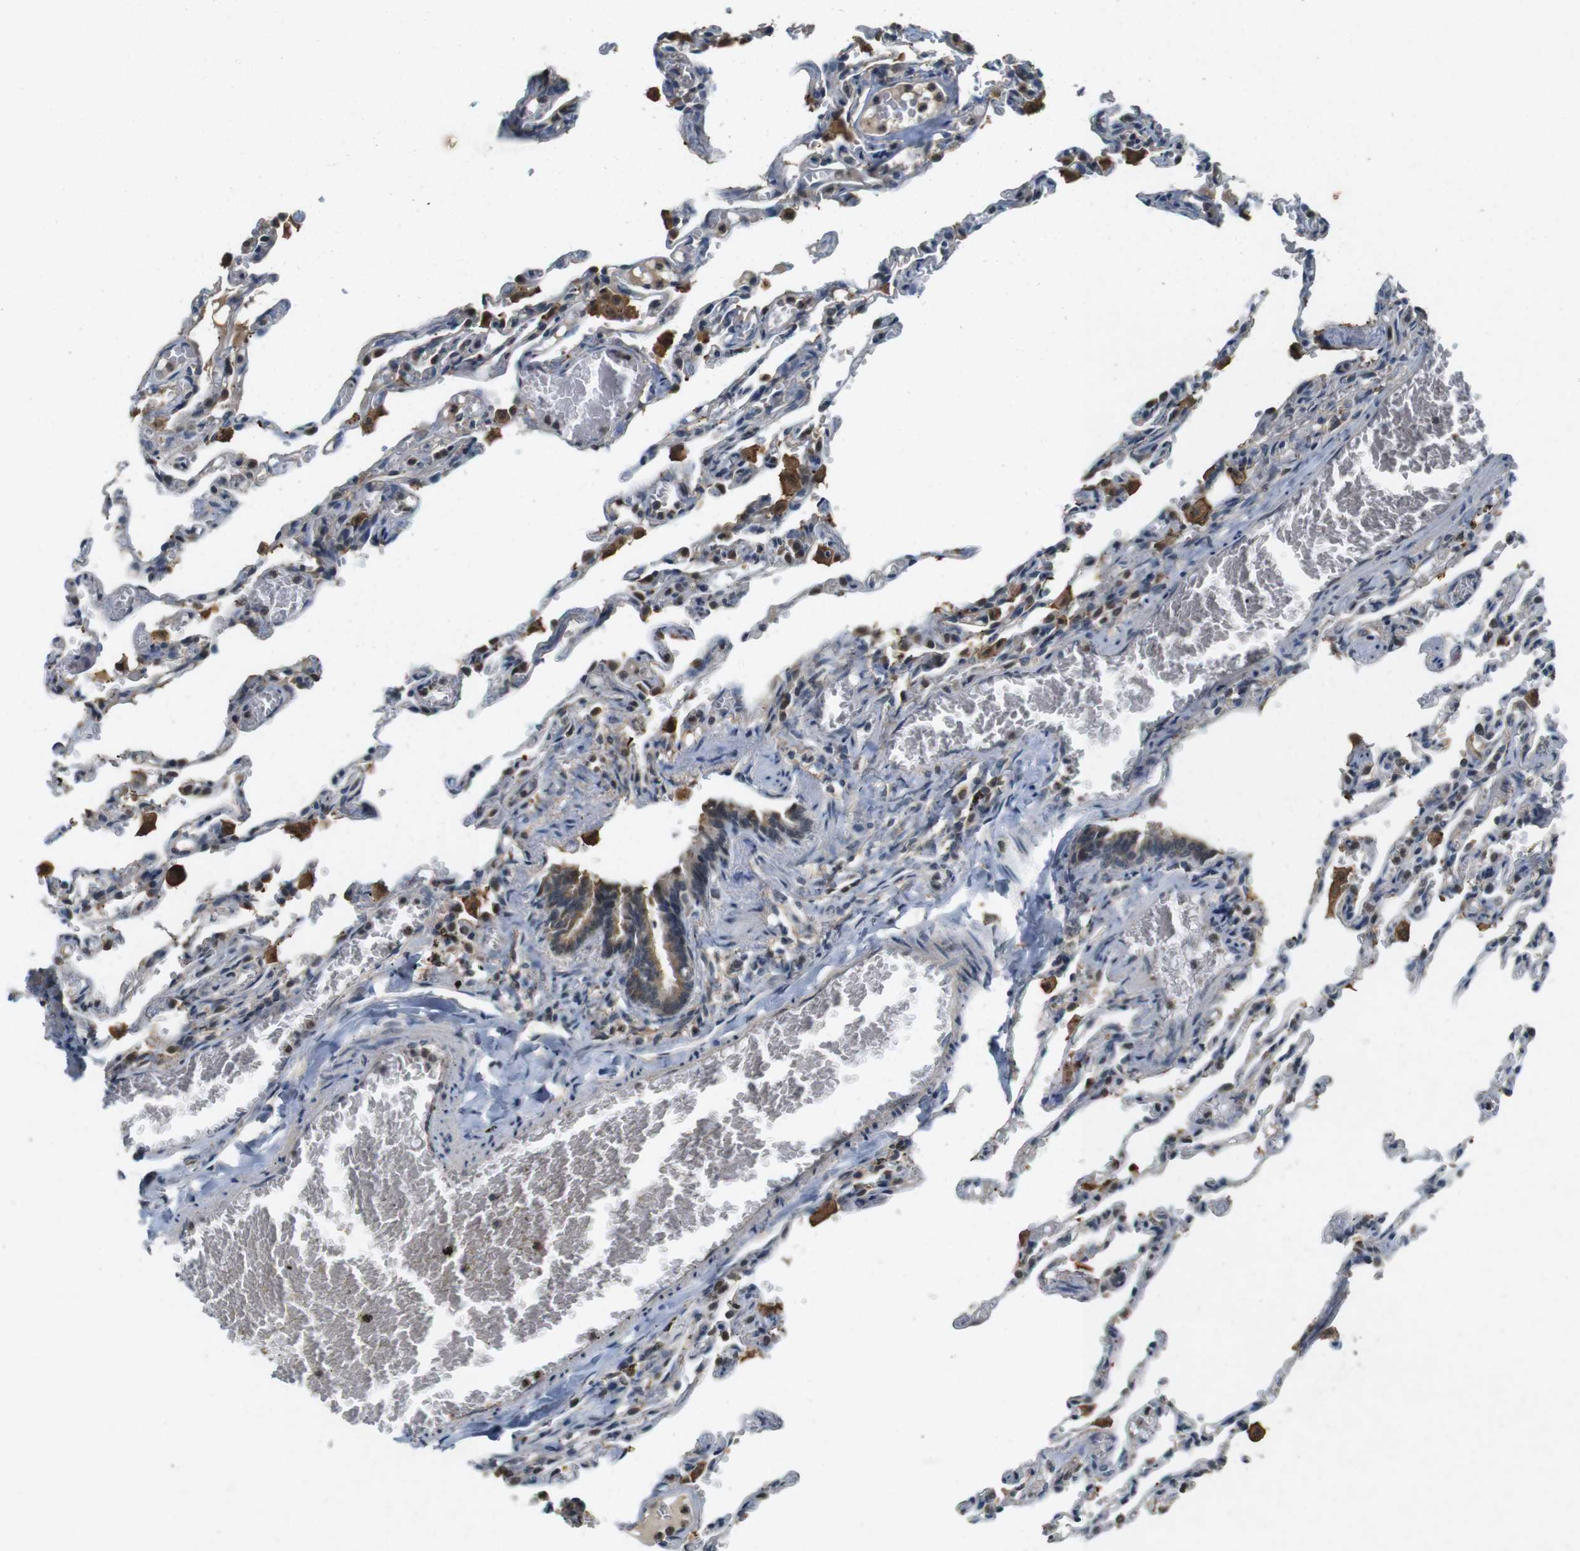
{"staining": {"intensity": "weak", "quantity": "<25%", "location": "cytoplasmic/membranous"}, "tissue": "lung", "cell_type": "Alveolar cells", "image_type": "normal", "snomed": [{"axis": "morphology", "description": "Normal tissue, NOS"}, {"axis": "topography", "description": "Lung"}], "caption": "This image is of normal lung stained with immunohistochemistry to label a protein in brown with the nuclei are counter-stained blue. There is no positivity in alveolar cells. Nuclei are stained in blue.", "gene": "CDK14", "patient": {"sex": "male", "age": 21}}